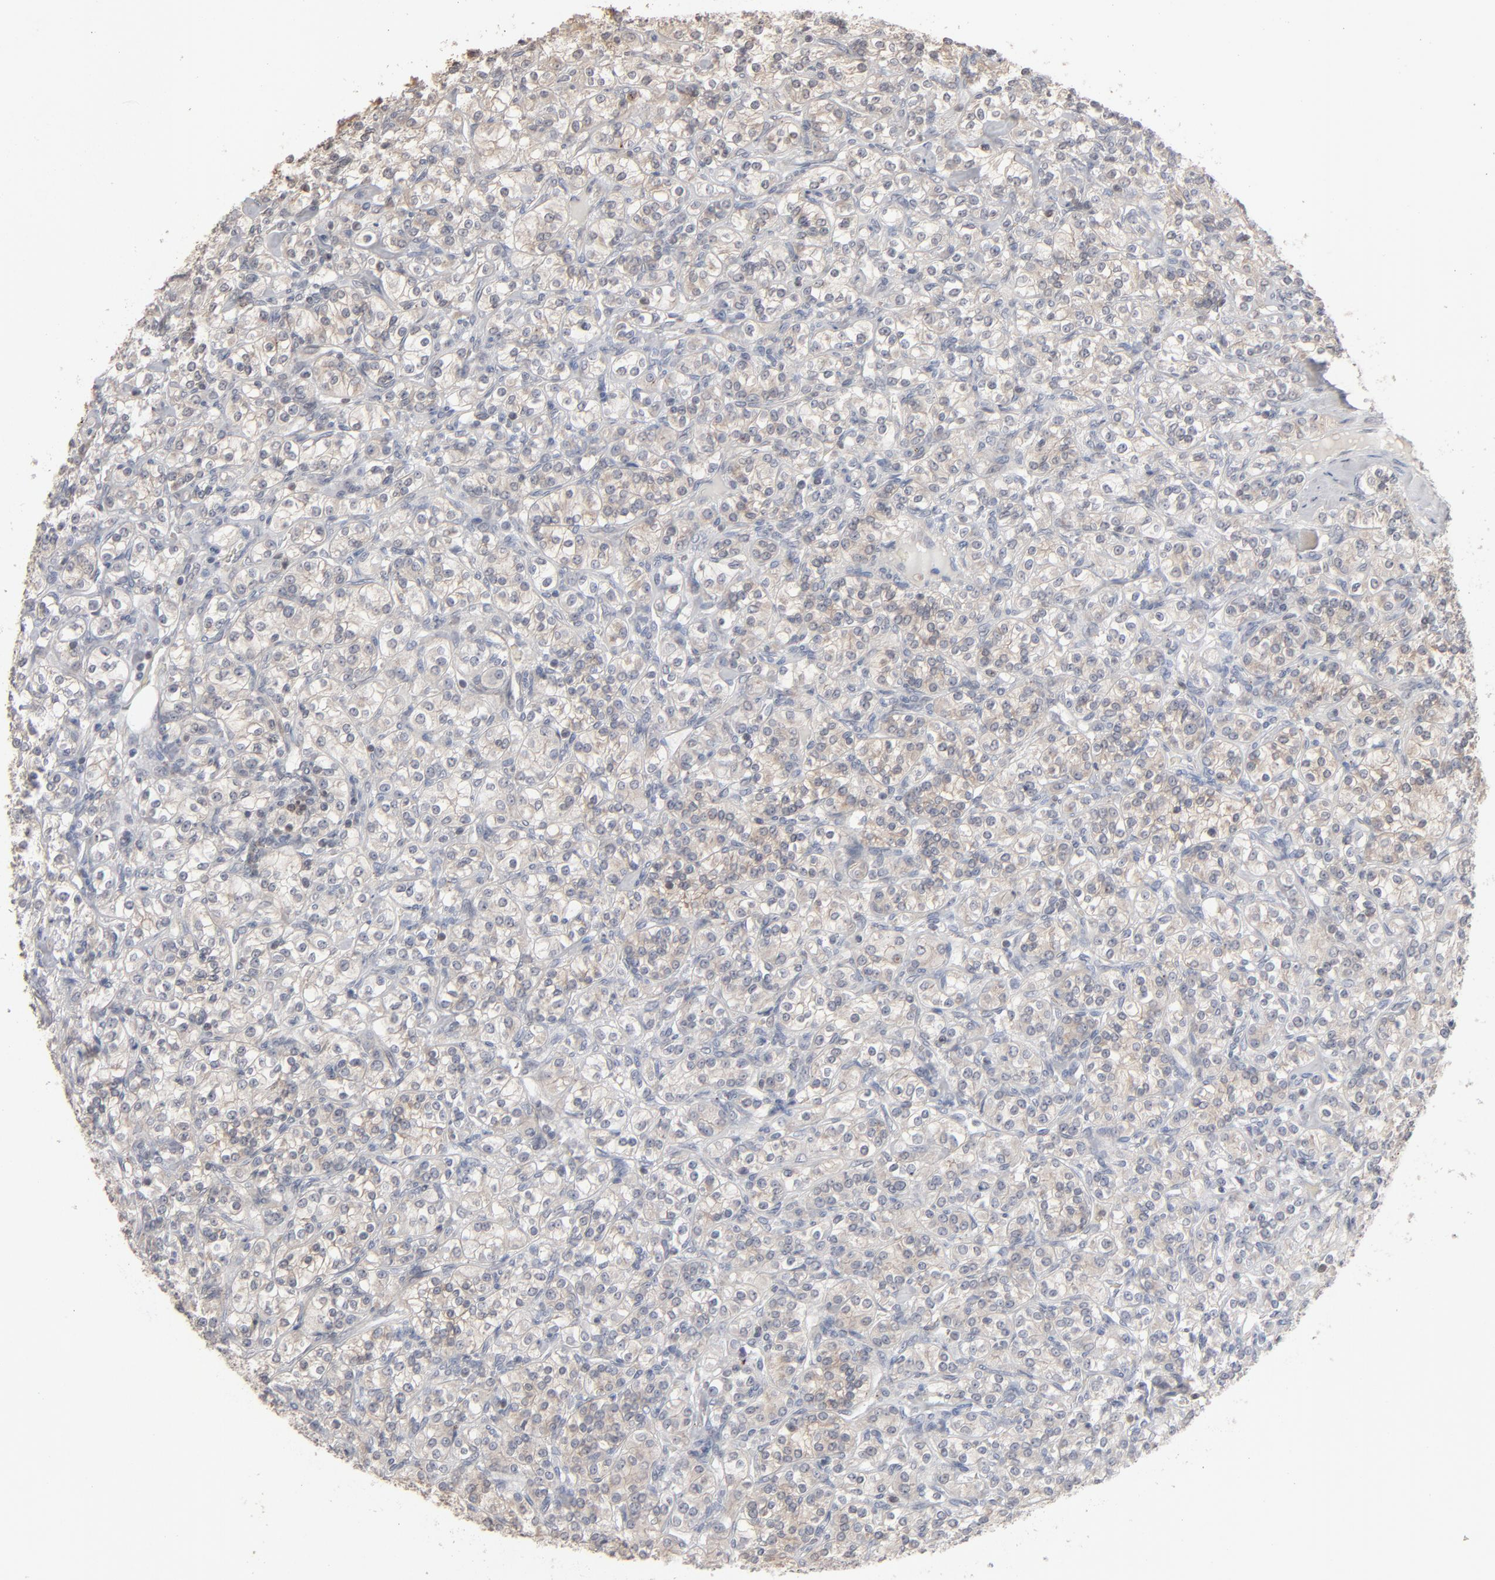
{"staining": {"intensity": "weak", "quantity": "<25%", "location": "cytoplasmic/membranous"}, "tissue": "renal cancer", "cell_type": "Tumor cells", "image_type": "cancer", "snomed": [{"axis": "morphology", "description": "Adenocarcinoma, NOS"}, {"axis": "topography", "description": "Kidney"}], "caption": "Micrograph shows no protein staining in tumor cells of renal cancer tissue.", "gene": "STAT4", "patient": {"sex": "male", "age": 77}}